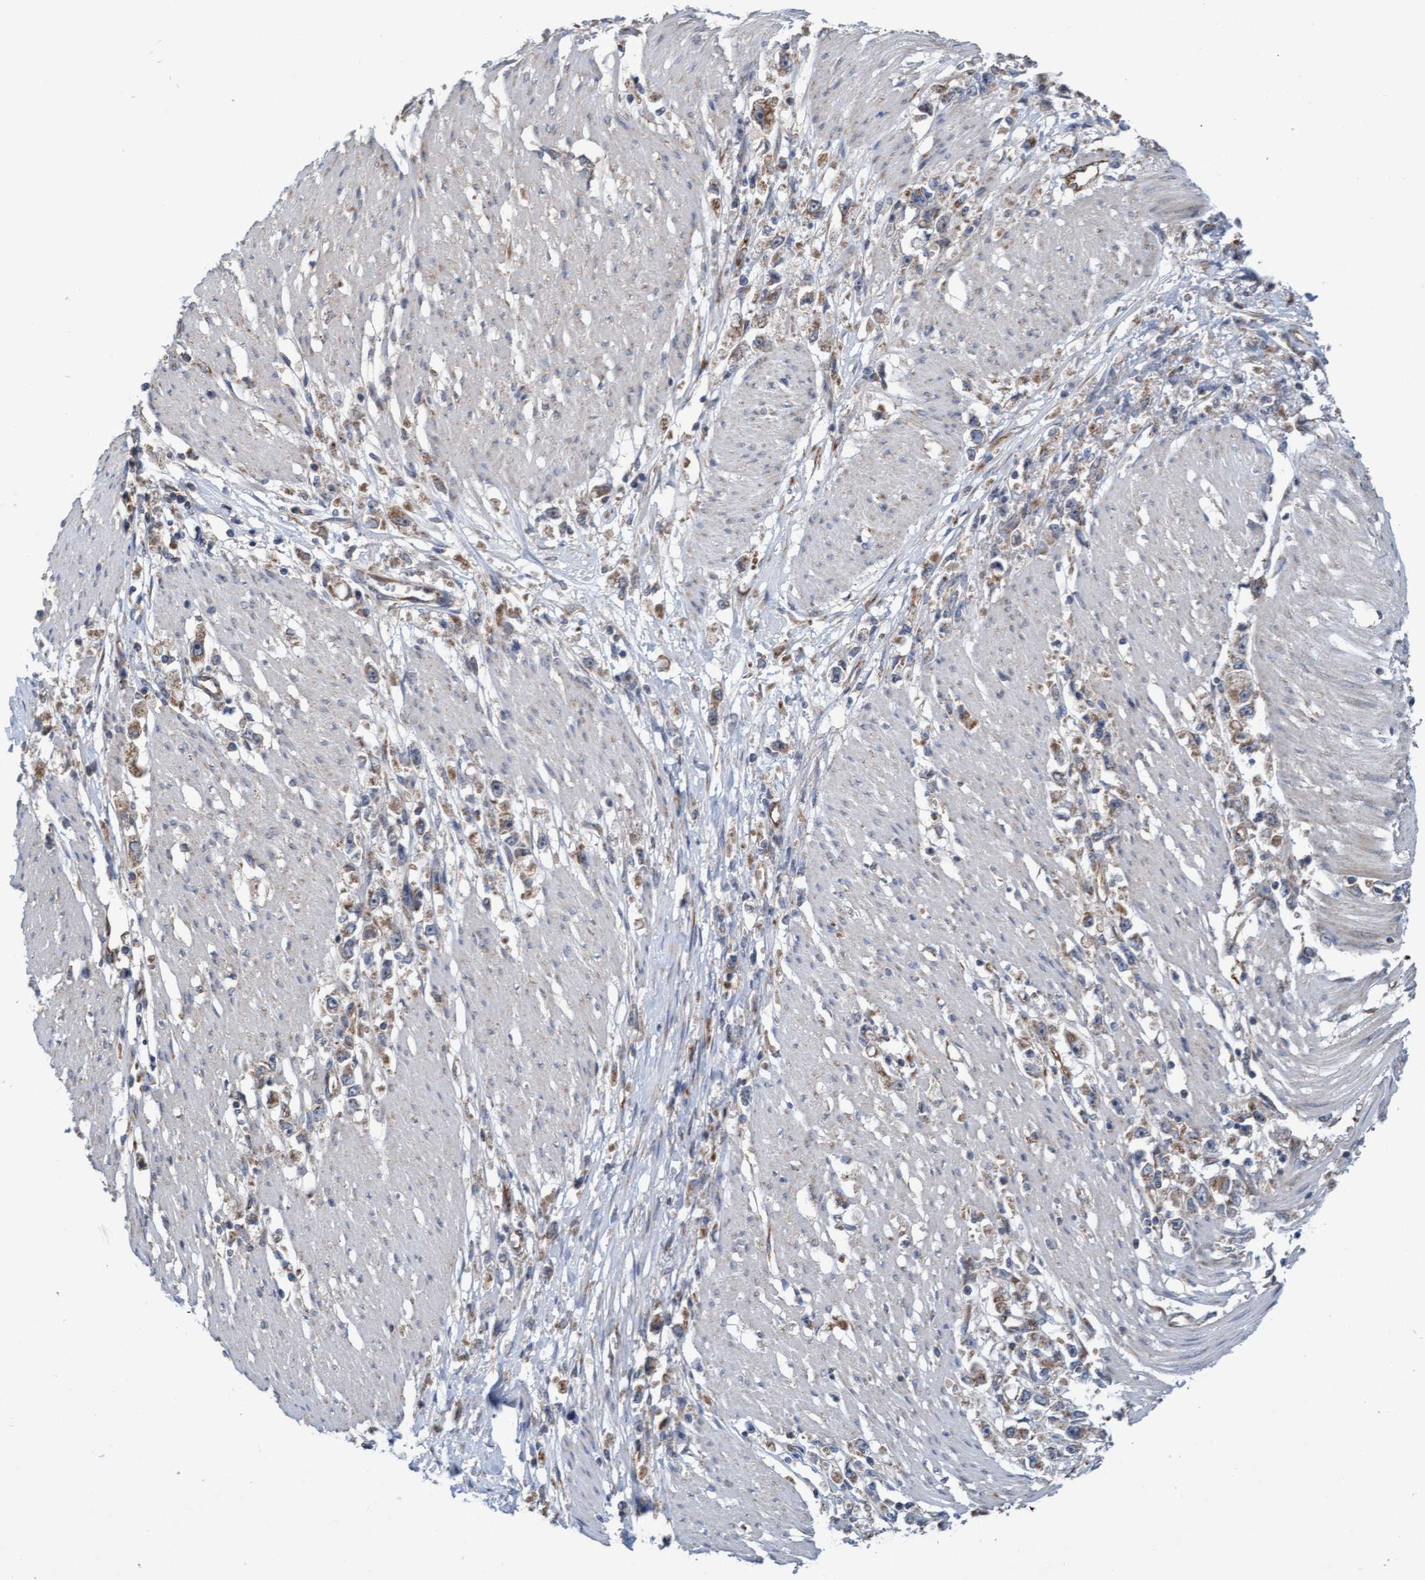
{"staining": {"intensity": "moderate", "quantity": ">75%", "location": "cytoplasmic/membranous"}, "tissue": "stomach cancer", "cell_type": "Tumor cells", "image_type": "cancer", "snomed": [{"axis": "morphology", "description": "Adenocarcinoma, NOS"}, {"axis": "topography", "description": "Stomach"}], "caption": "Immunohistochemical staining of human stomach cancer (adenocarcinoma) shows medium levels of moderate cytoplasmic/membranous positivity in about >75% of tumor cells.", "gene": "ZNF566", "patient": {"sex": "female", "age": 59}}